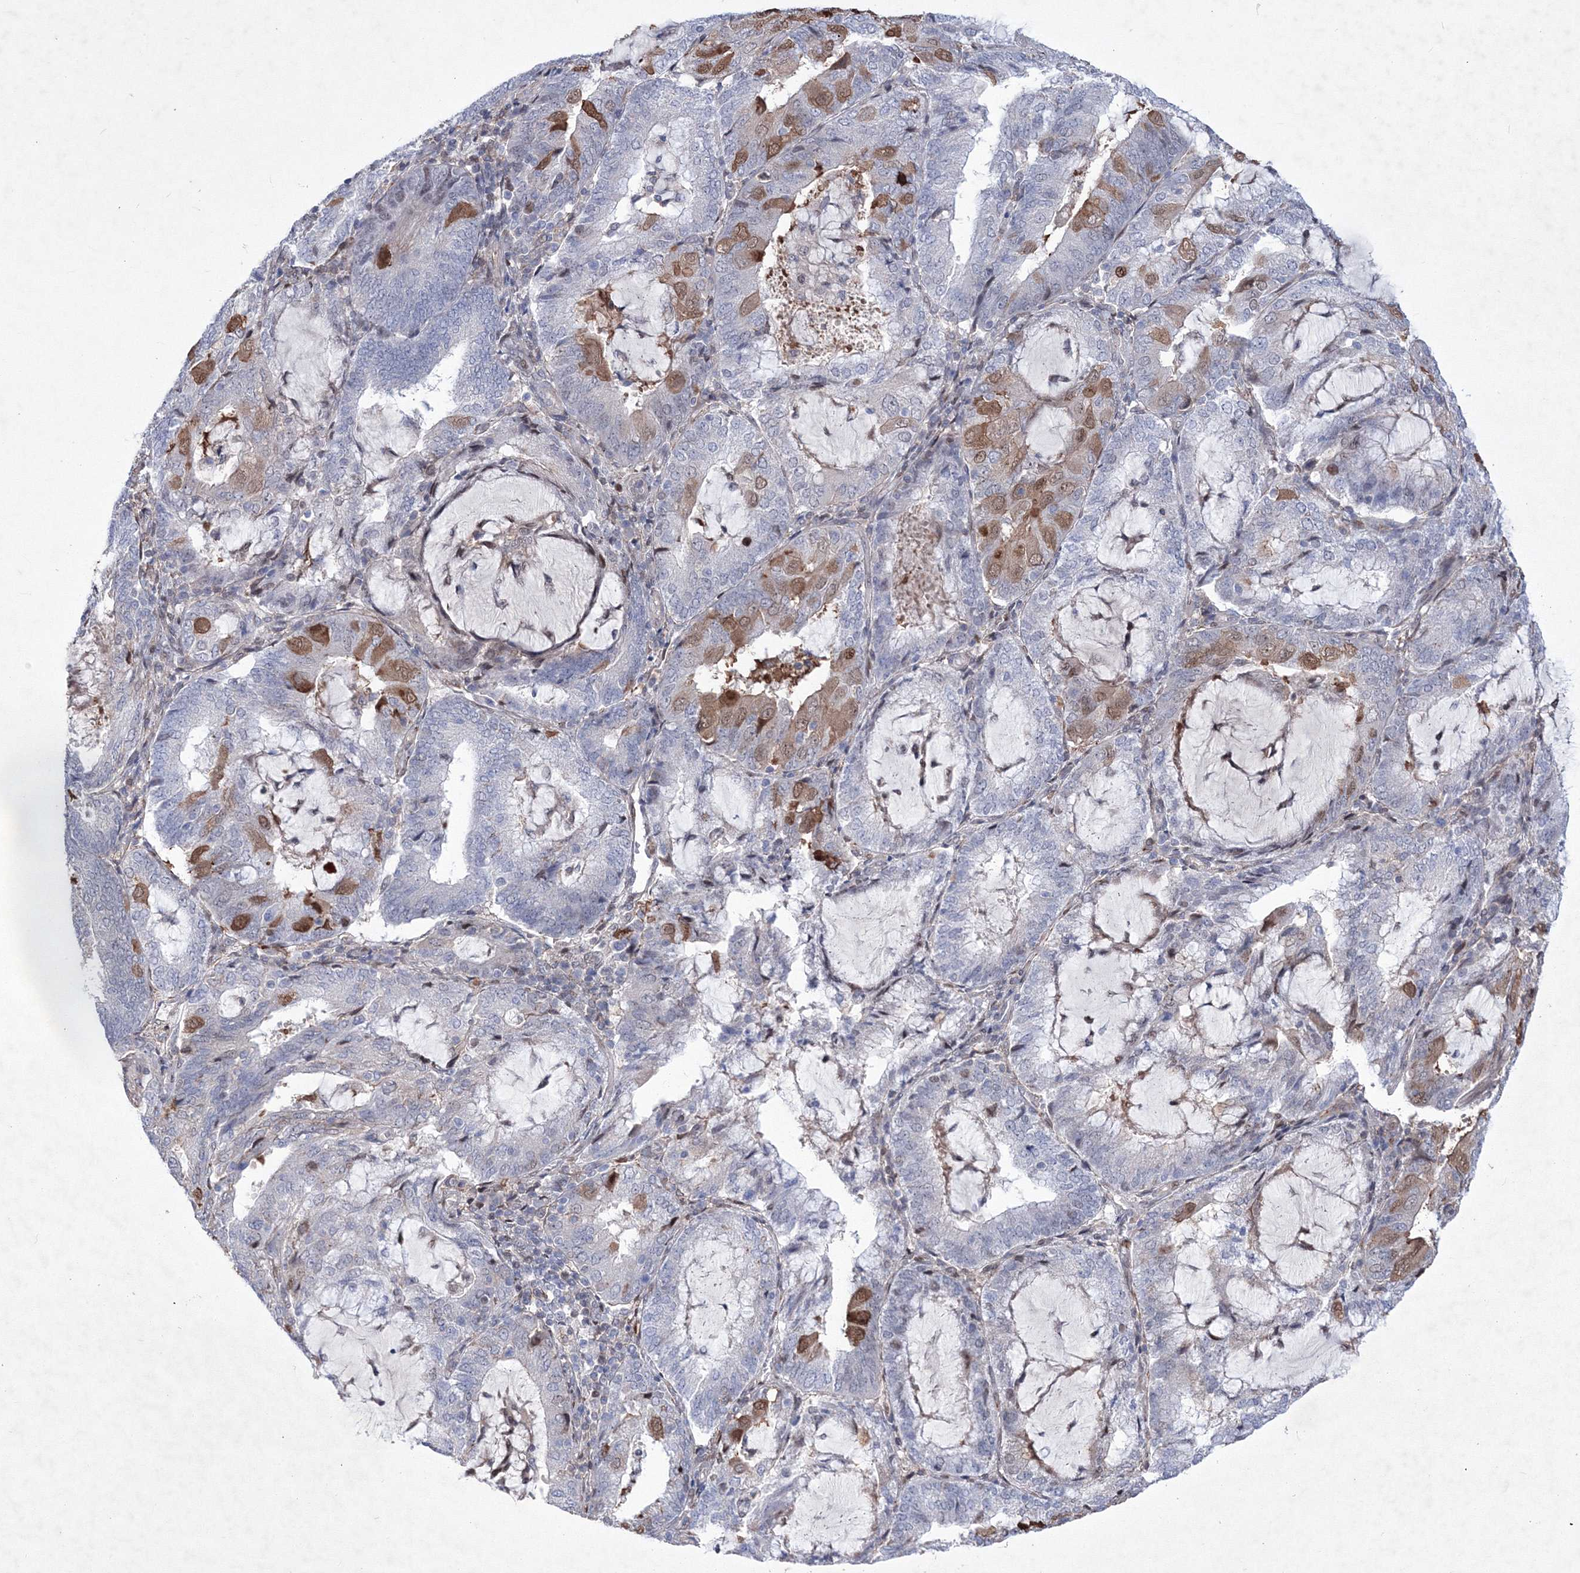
{"staining": {"intensity": "moderate", "quantity": "<25%", "location": "cytoplasmic/membranous"}, "tissue": "endometrial cancer", "cell_type": "Tumor cells", "image_type": "cancer", "snomed": [{"axis": "morphology", "description": "Adenocarcinoma, NOS"}, {"axis": "topography", "description": "Endometrium"}], "caption": "Approximately <25% of tumor cells in endometrial adenocarcinoma reveal moderate cytoplasmic/membranous protein staining as visualized by brown immunohistochemical staining.", "gene": "RNPEPL1", "patient": {"sex": "female", "age": 81}}